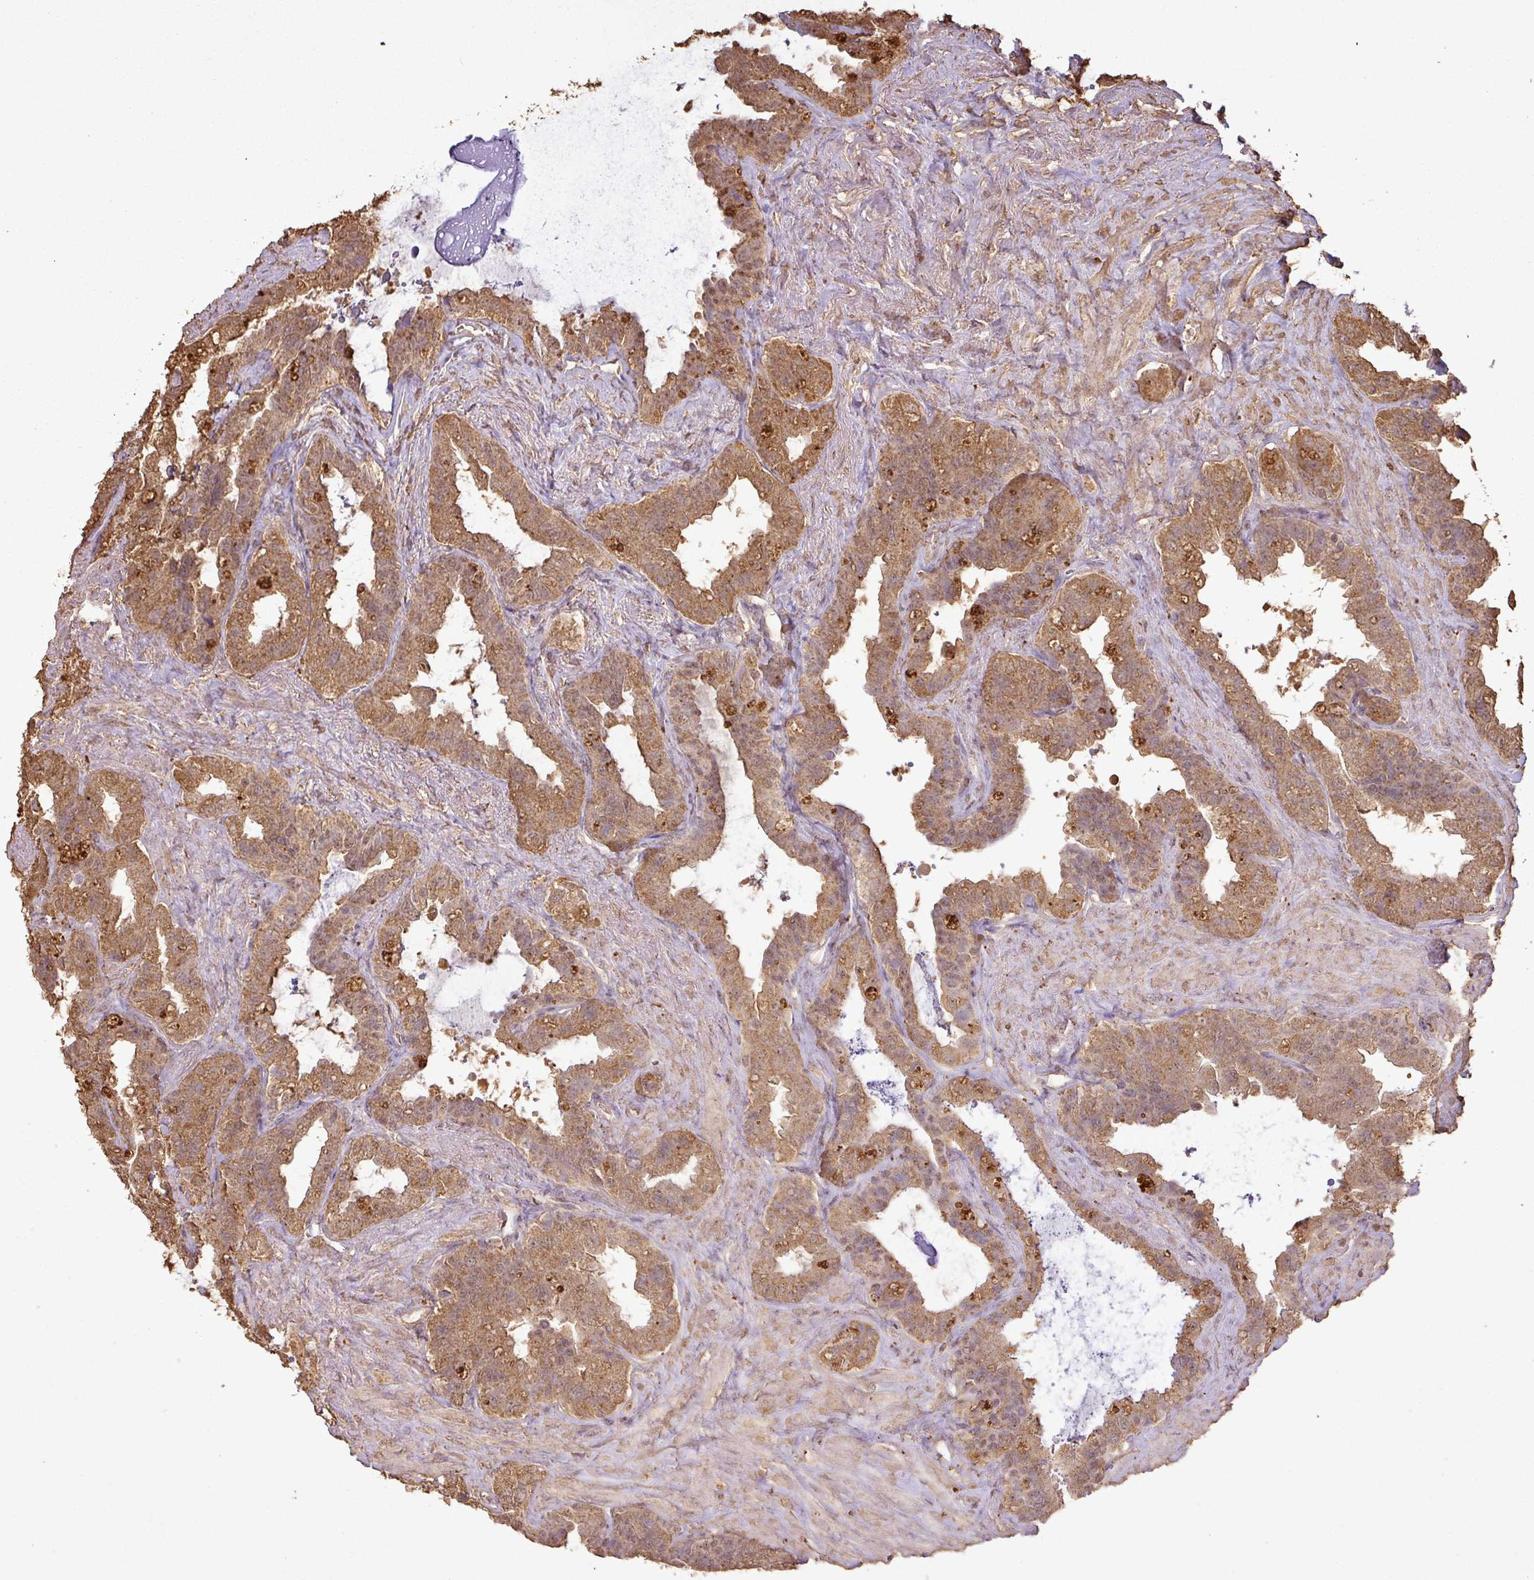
{"staining": {"intensity": "moderate", "quantity": ">75%", "location": "cytoplasmic/membranous"}, "tissue": "seminal vesicle", "cell_type": "Glandular cells", "image_type": "normal", "snomed": [{"axis": "morphology", "description": "Normal tissue, NOS"}, {"axis": "topography", "description": "Seminal veicle"}, {"axis": "topography", "description": "Peripheral nerve tissue"}], "caption": "Seminal vesicle was stained to show a protein in brown. There is medium levels of moderate cytoplasmic/membranous expression in approximately >75% of glandular cells. (DAB = brown stain, brightfield microscopy at high magnification).", "gene": "ATAT1", "patient": {"sex": "male", "age": 76}}